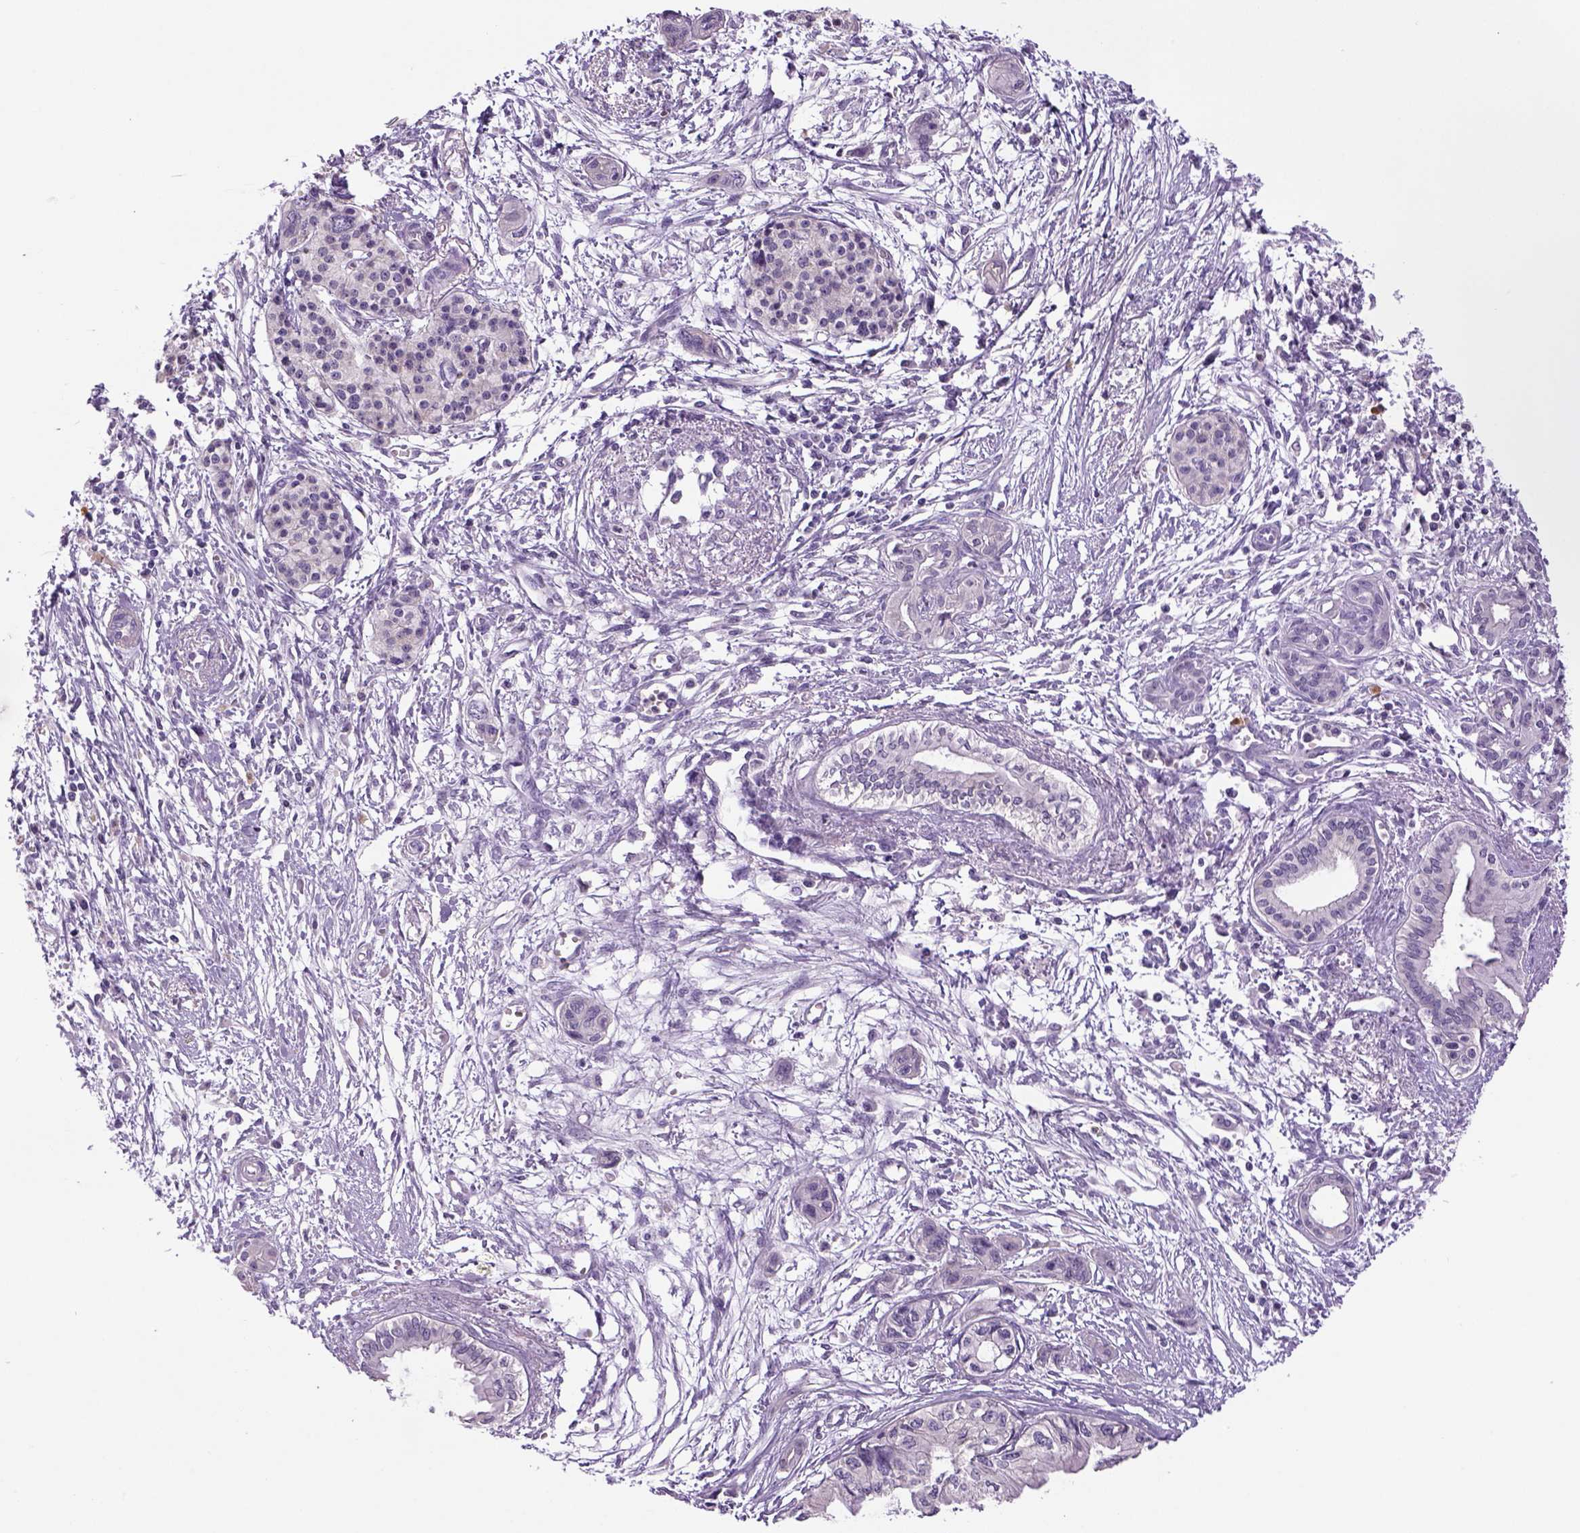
{"staining": {"intensity": "negative", "quantity": "none", "location": "none"}, "tissue": "pancreatic cancer", "cell_type": "Tumor cells", "image_type": "cancer", "snomed": [{"axis": "morphology", "description": "Adenocarcinoma, NOS"}, {"axis": "topography", "description": "Pancreas"}], "caption": "The histopathology image exhibits no significant expression in tumor cells of pancreatic cancer.", "gene": "DBH", "patient": {"sex": "female", "age": 76}}